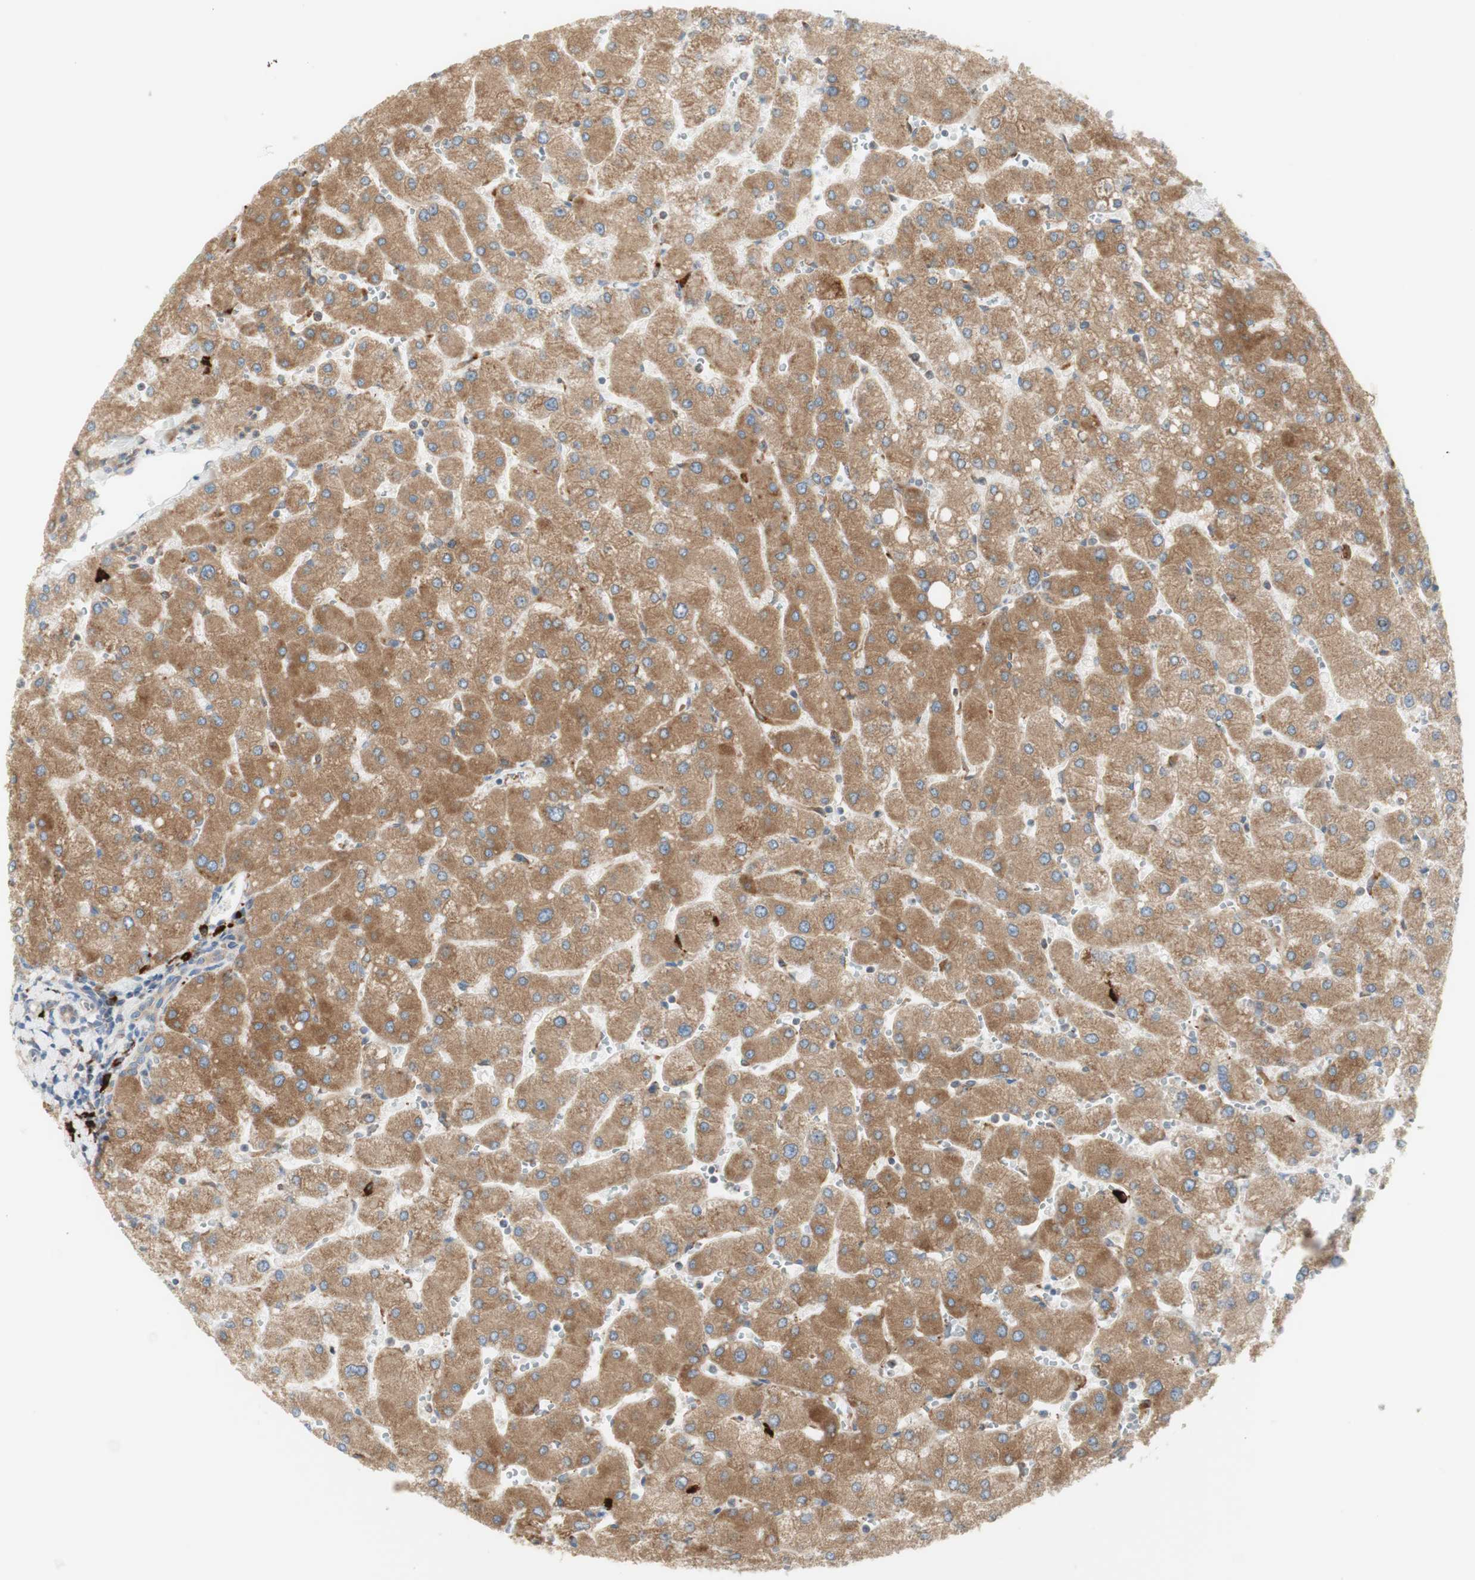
{"staining": {"intensity": "weak", "quantity": ">75%", "location": "cytoplasmic/membranous"}, "tissue": "liver", "cell_type": "Cholangiocytes", "image_type": "normal", "snomed": [{"axis": "morphology", "description": "Normal tissue, NOS"}, {"axis": "topography", "description": "Liver"}], "caption": "Immunohistochemical staining of normal human liver displays weak cytoplasmic/membranous protein staining in about >75% of cholangiocytes.", "gene": "MANF", "patient": {"sex": "male", "age": 55}}